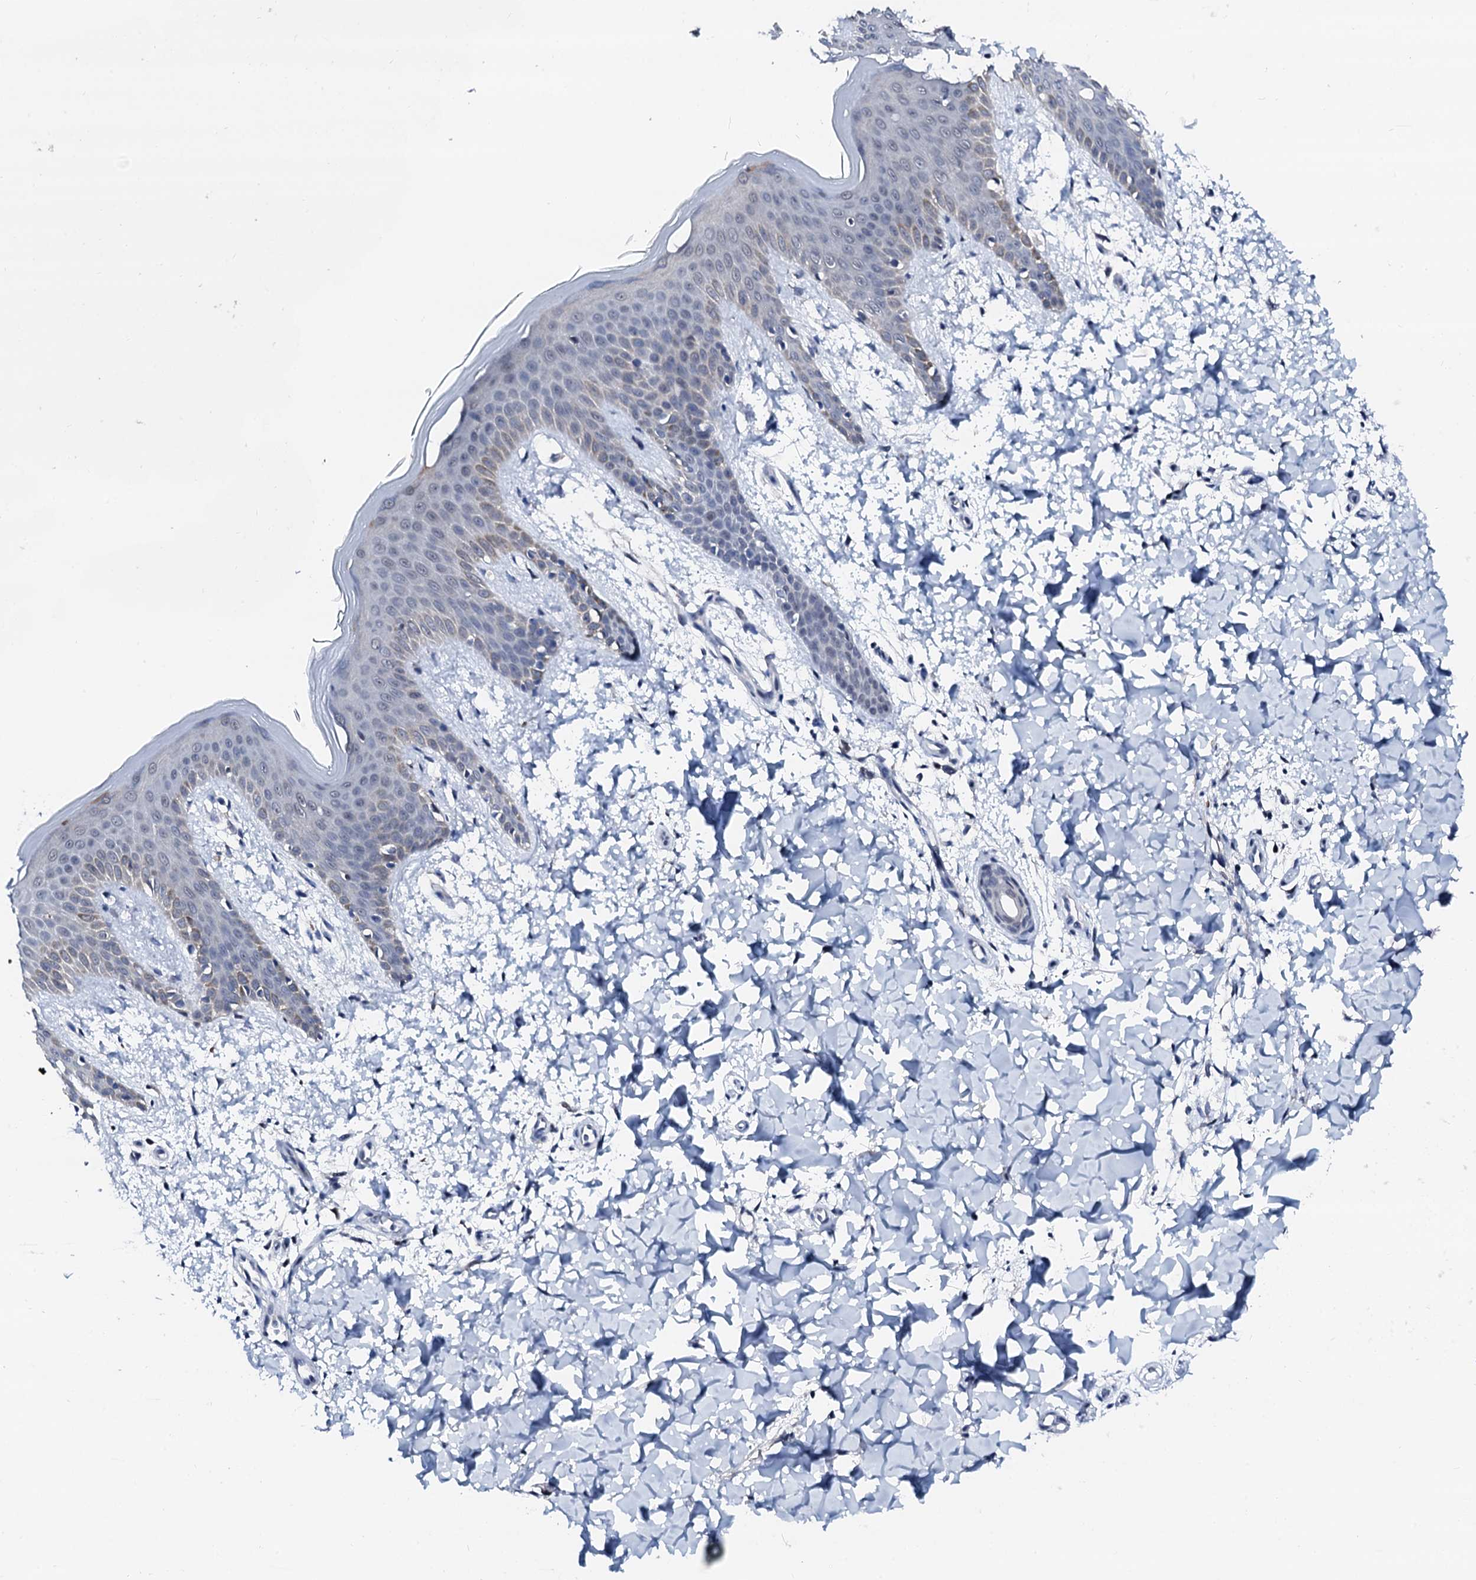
{"staining": {"intensity": "negative", "quantity": "none", "location": "none"}, "tissue": "skin", "cell_type": "Fibroblasts", "image_type": "normal", "snomed": [{"axis": "morphology", "description": "Normal tissue, NOS"}, {"axis": "topography", "description": "Skin"}], "caption": "This is a micrograph of IHC staining of normal skin, which shows no positivity in fibroblasts.", "gene": "TRAFD1", "patient": {"sex": "male", "age": 36}}